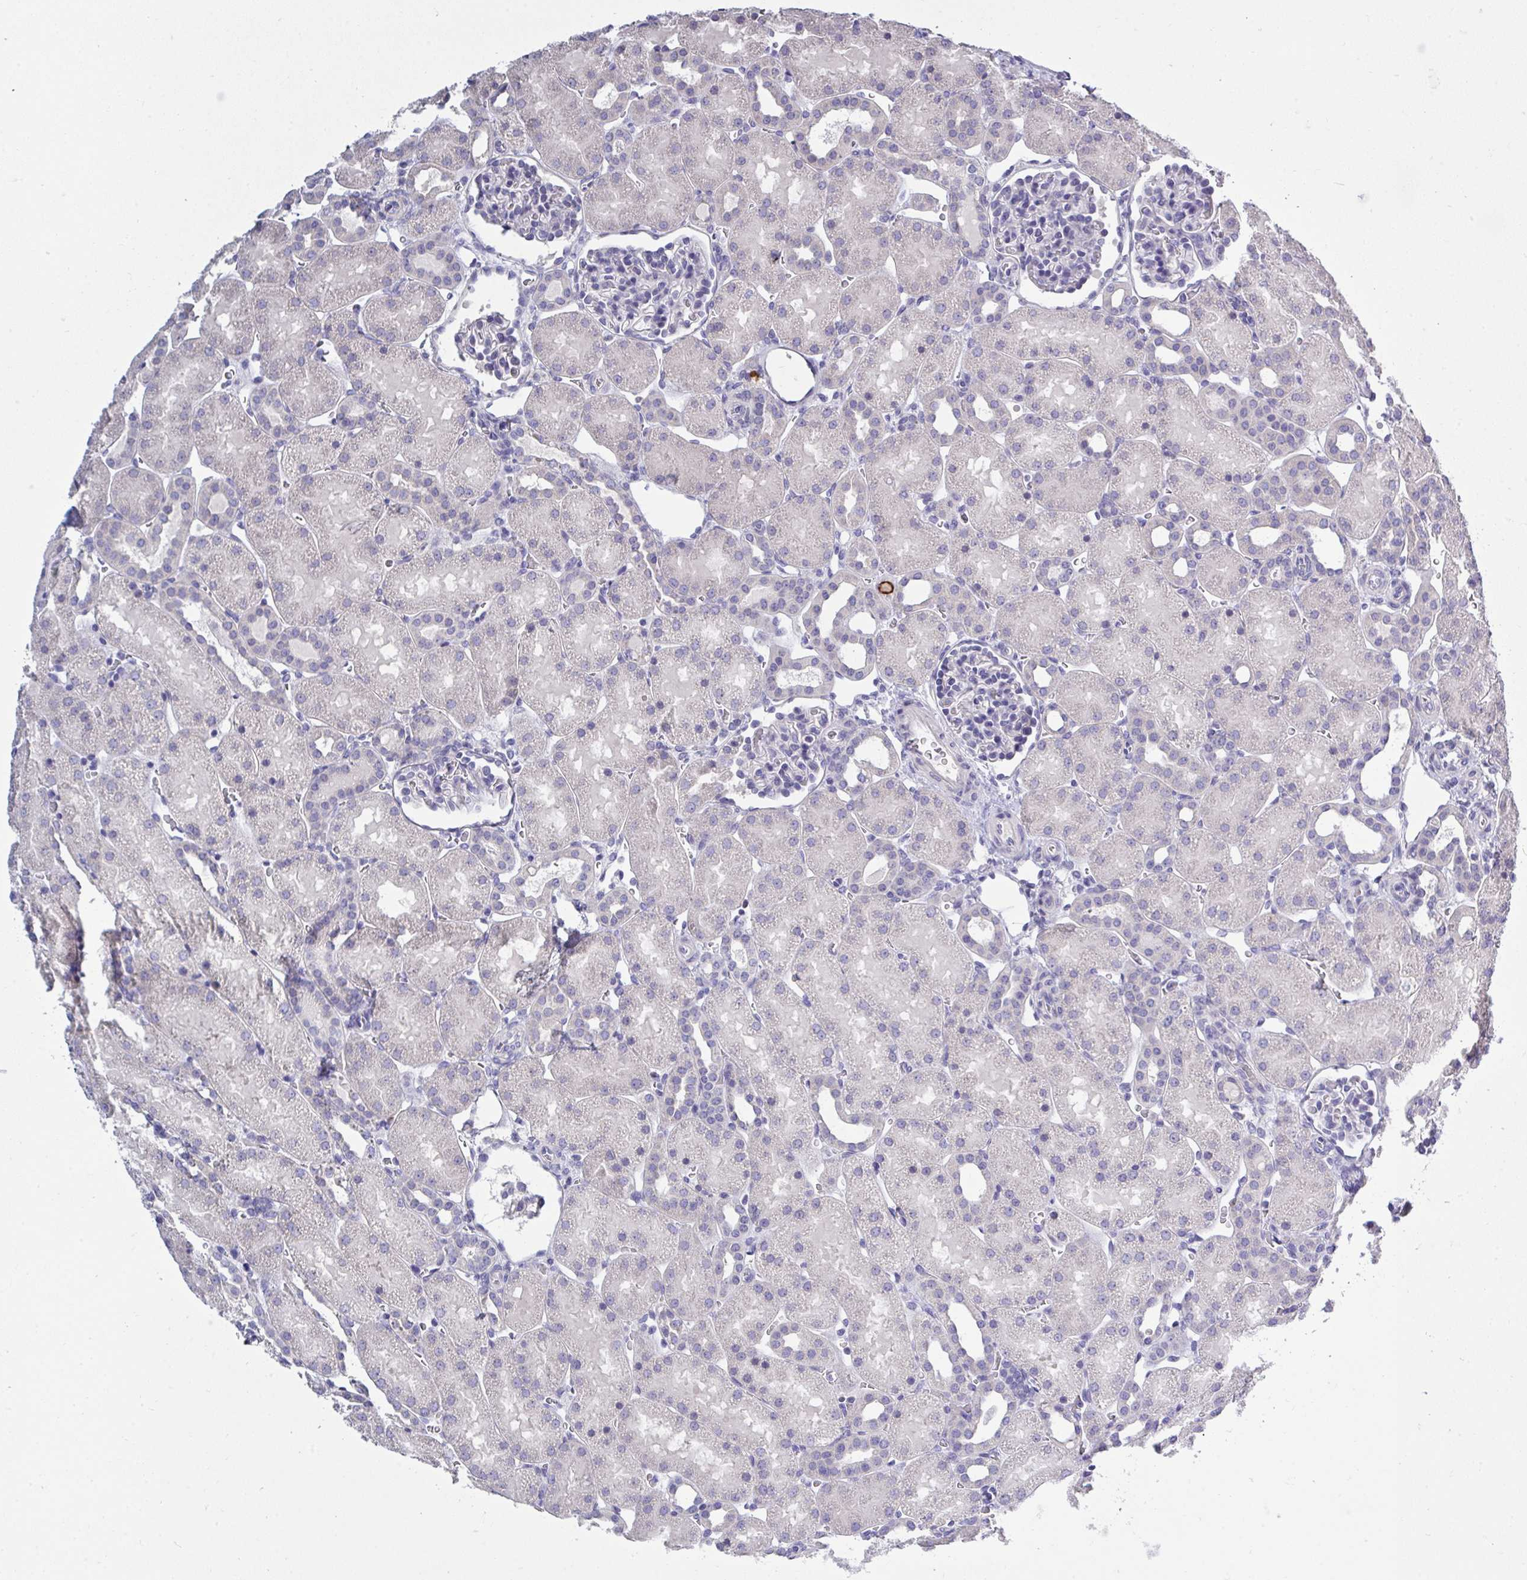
{"staining": {"intensity": "negative", "quantity": "none", "location": "none"}, "tissue": "kidney", "cell_type": "Cells in glomeruli", "image_type": "normal", "snomed": [{"axis": "morphology", "description": "Normal tissue, NOS"}, {"axis": "topography", "description": "Kidney"}], "caption": "DAB (3,3'-diaminobenzidine) immunohistochemical staining of benign kidney displays no significant positivity in cells in glomeruli.", "gene": "LRRC58", "patient": {"sex": "male", "age": 2}}